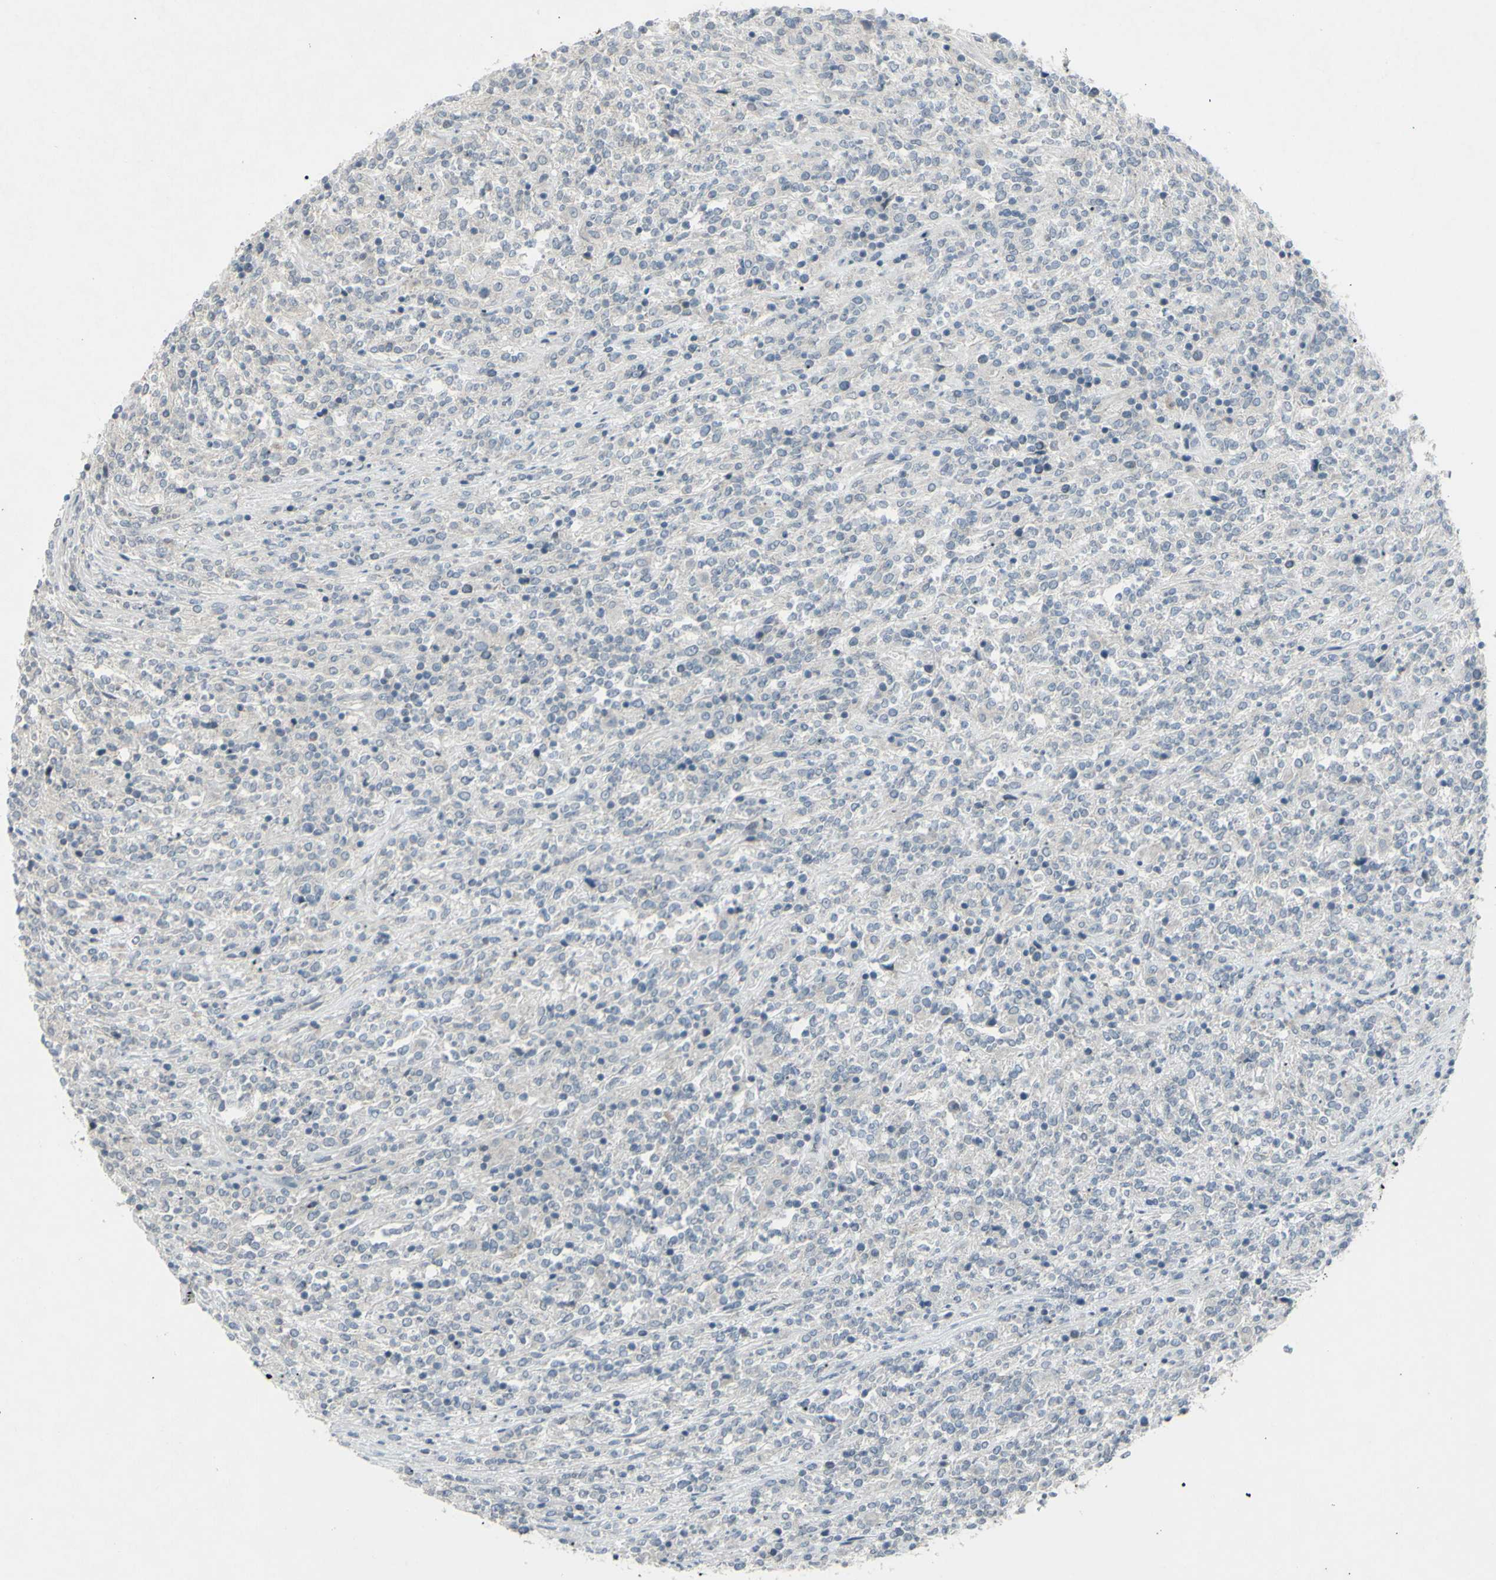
{"staining": {"intensity": "negative", "quantity": "none", "location": "none"}, "tissue": "lymphoma", "cell_type": "Tumor cells", "image_type": "cancer", "snomed": [{"axis": "morphology", "description": "Malignant lymphoma, non-Hodgkin's type, High grade"}, {"axis": "topography", "description": "Soft tissue"}], "caption": "DAB immunohistochemical staining of human lymphoma demonstrates no significant staining in tumor cells.", "gene": "SH3GL2", "patient": {"sex": "male", "age": 18}}